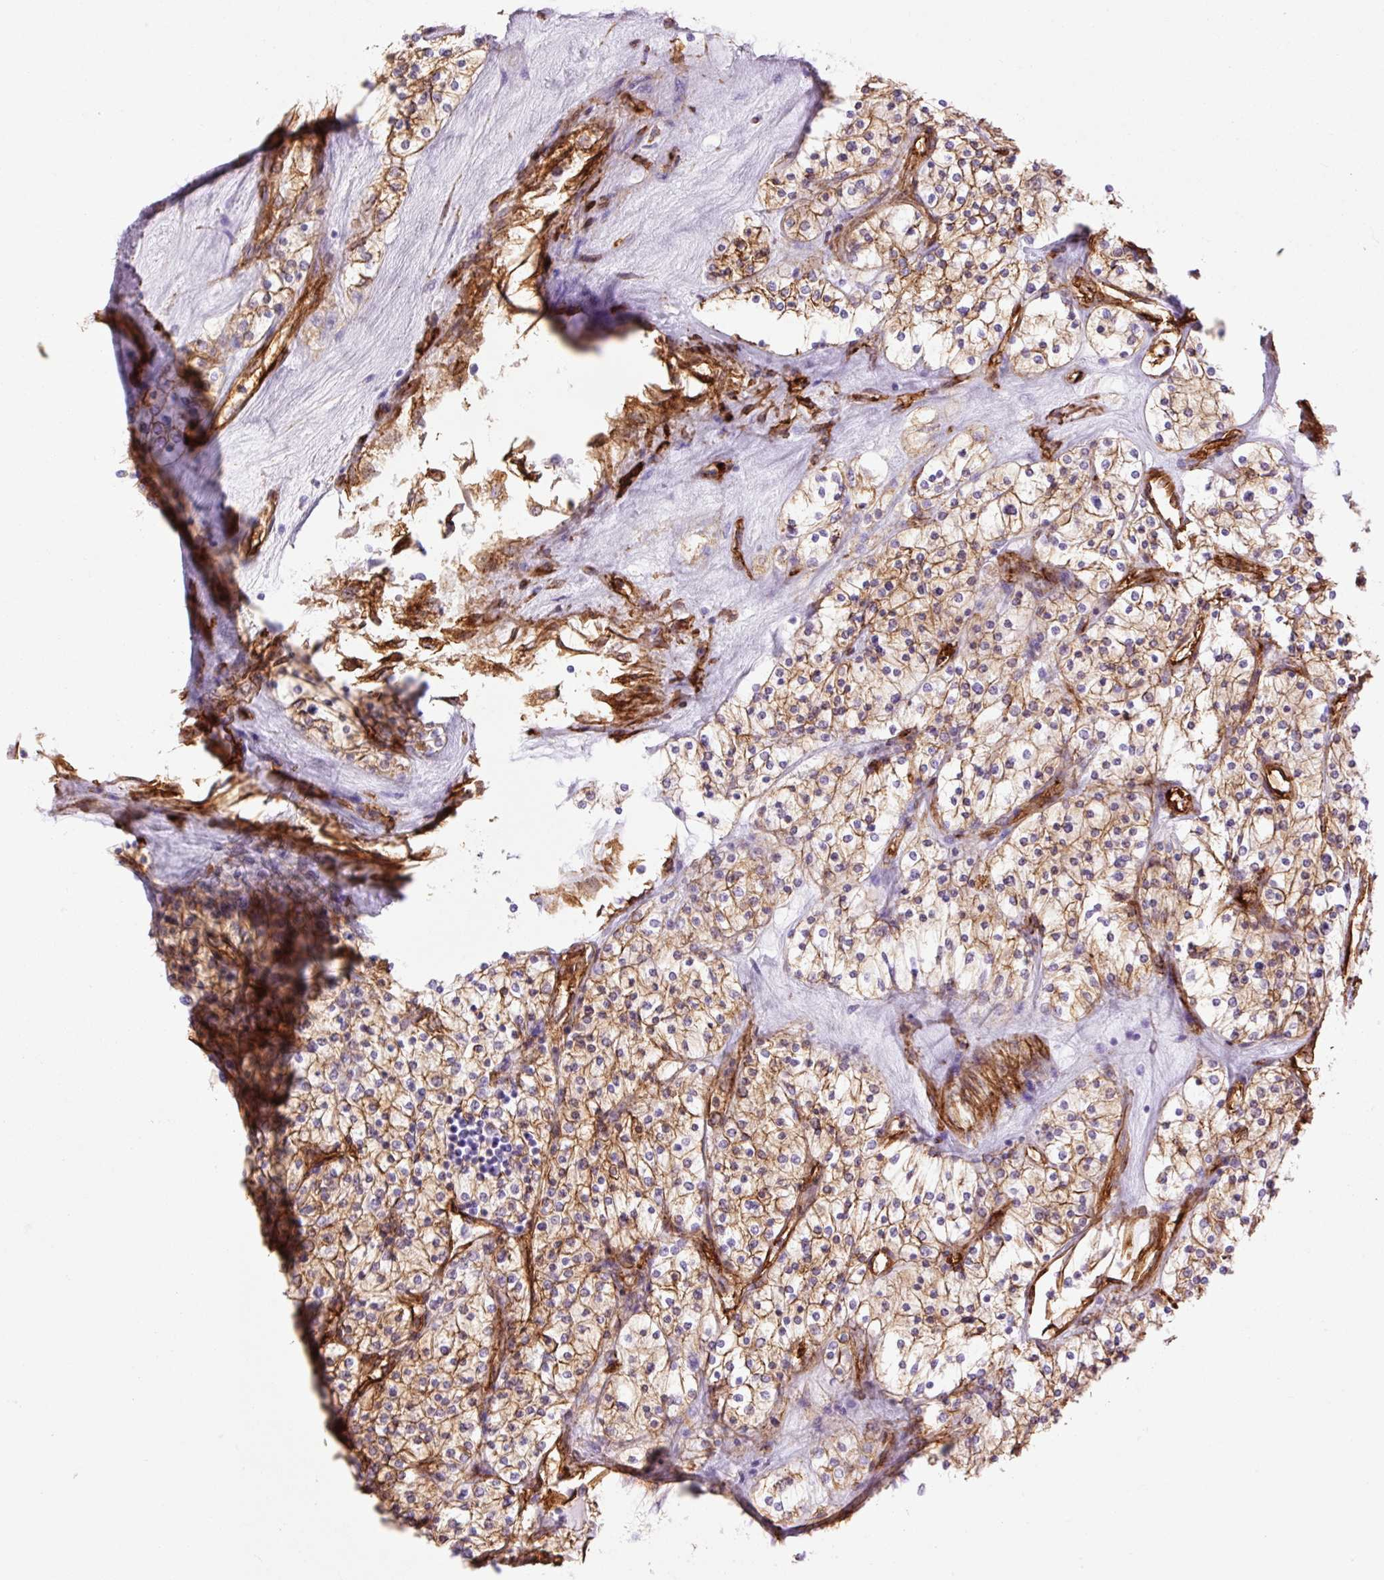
{"staining": {"intensity": "moderate", "quantity": ">75%", "location": "cytoplasmic/membranous"}, "tissue": "renal cancer", "cell_type": "Tumor cells", "image_type": "cancer", "snomed": [{"axis": "morphology", "description": "Adenocarcinoma, NOS"}, {"axis": "topography", "description": "Kidney"}], "caption": "Adenocarcinoma (renal) stained for a protein shows moderate cytoplasmic/membranous positivity in tumor cells.", "gene": "CAV1", "patient": {"sex": "male", "age": 80}}